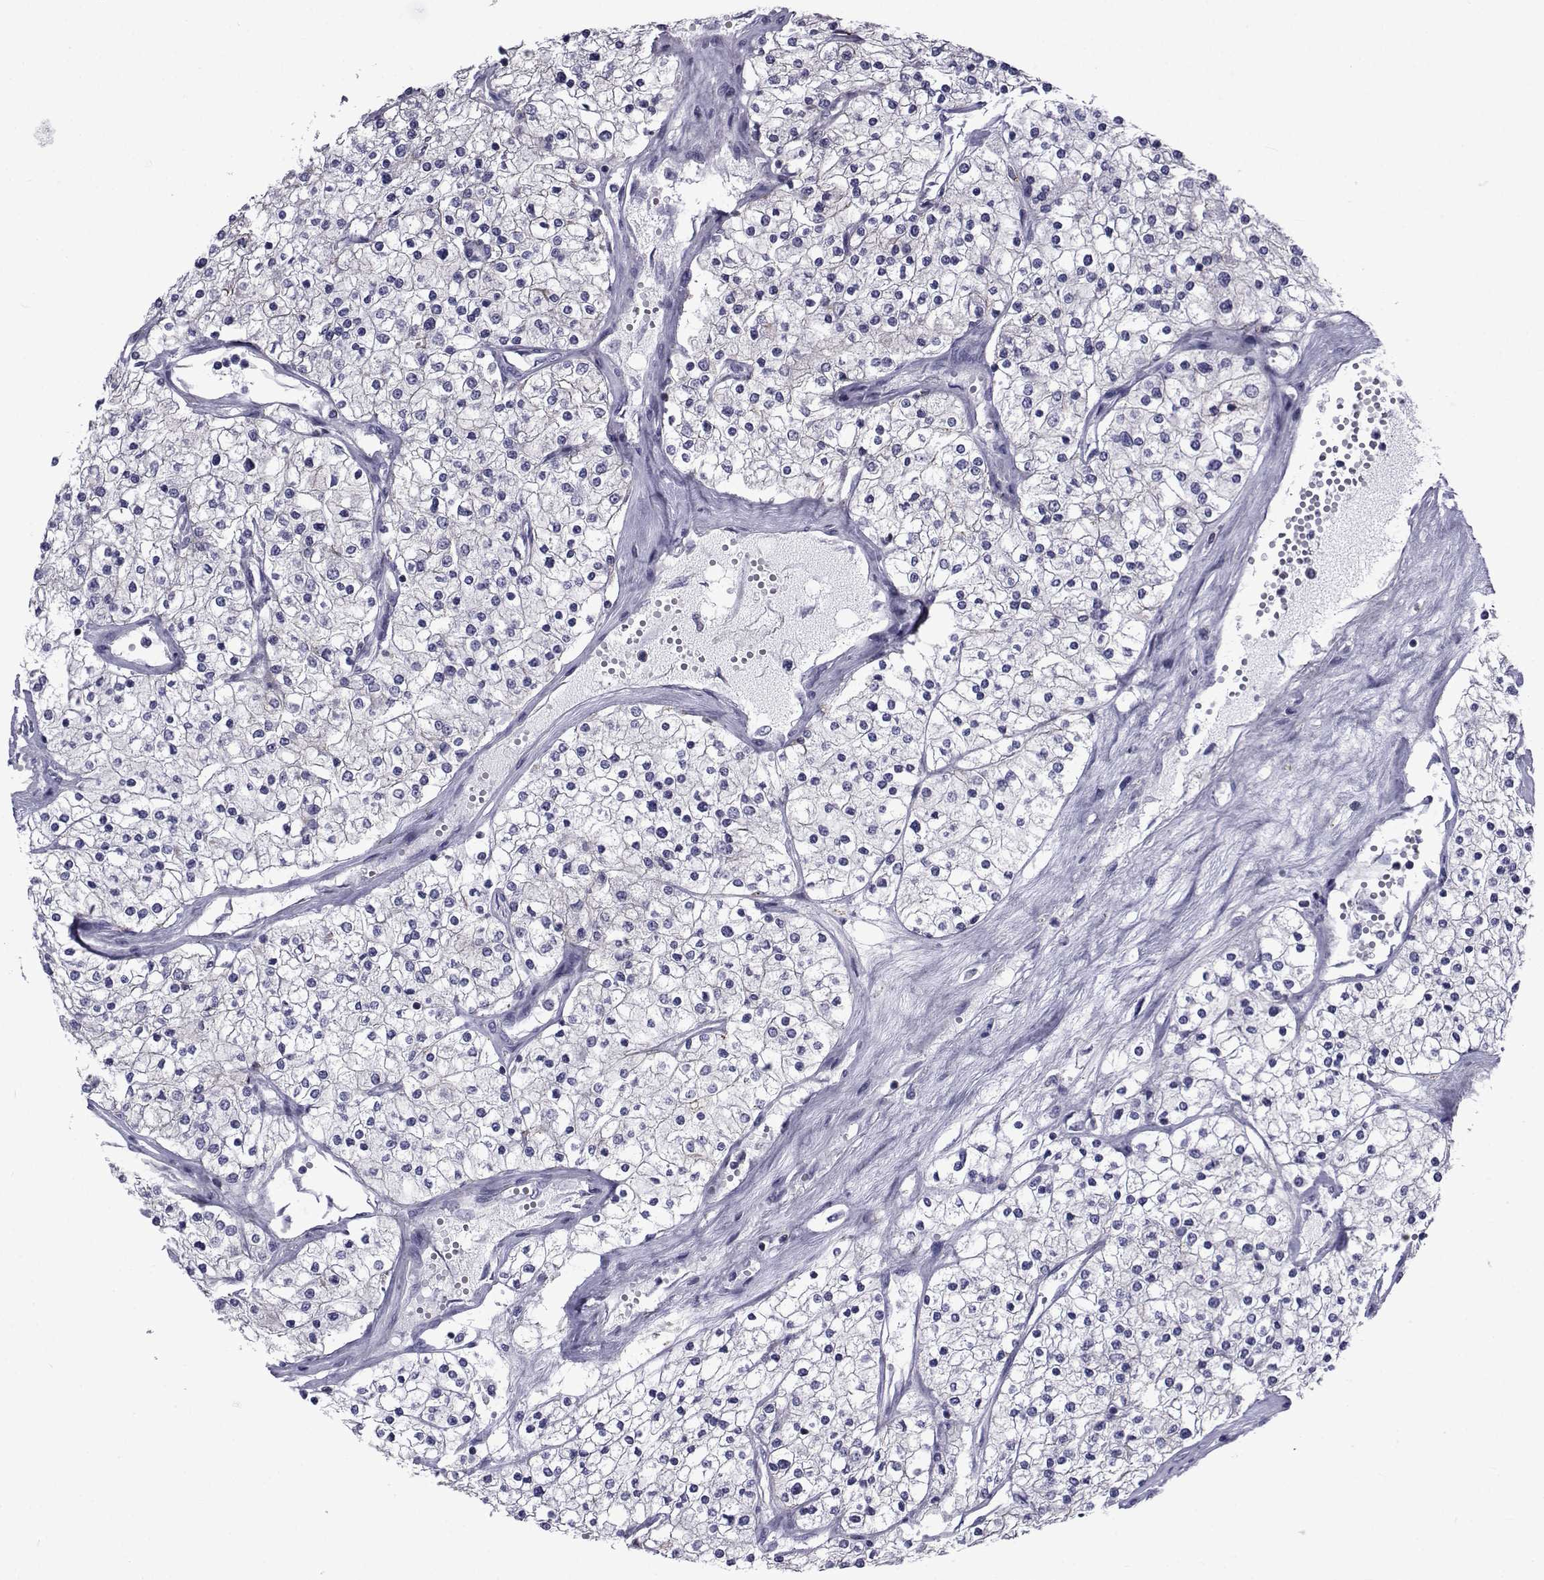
{"staining": {"intensity": "negative", "quantity": "none", "location": "none"}, "tissue": "renal cancer", "cell_type": "Tumor cells", "image_type": "cancer", "snomed": [{"axis": "morphology", "description": "Adenocarcinoma, NOS"}, {"axis": "topography", "description": "Kidney"}], "caption": "Tumor cells are negative for brown protein staining in renal cancer (adenocarcinoma).", "gene": "PDE6H", "patient": {"sex": "male", "age": 80}}